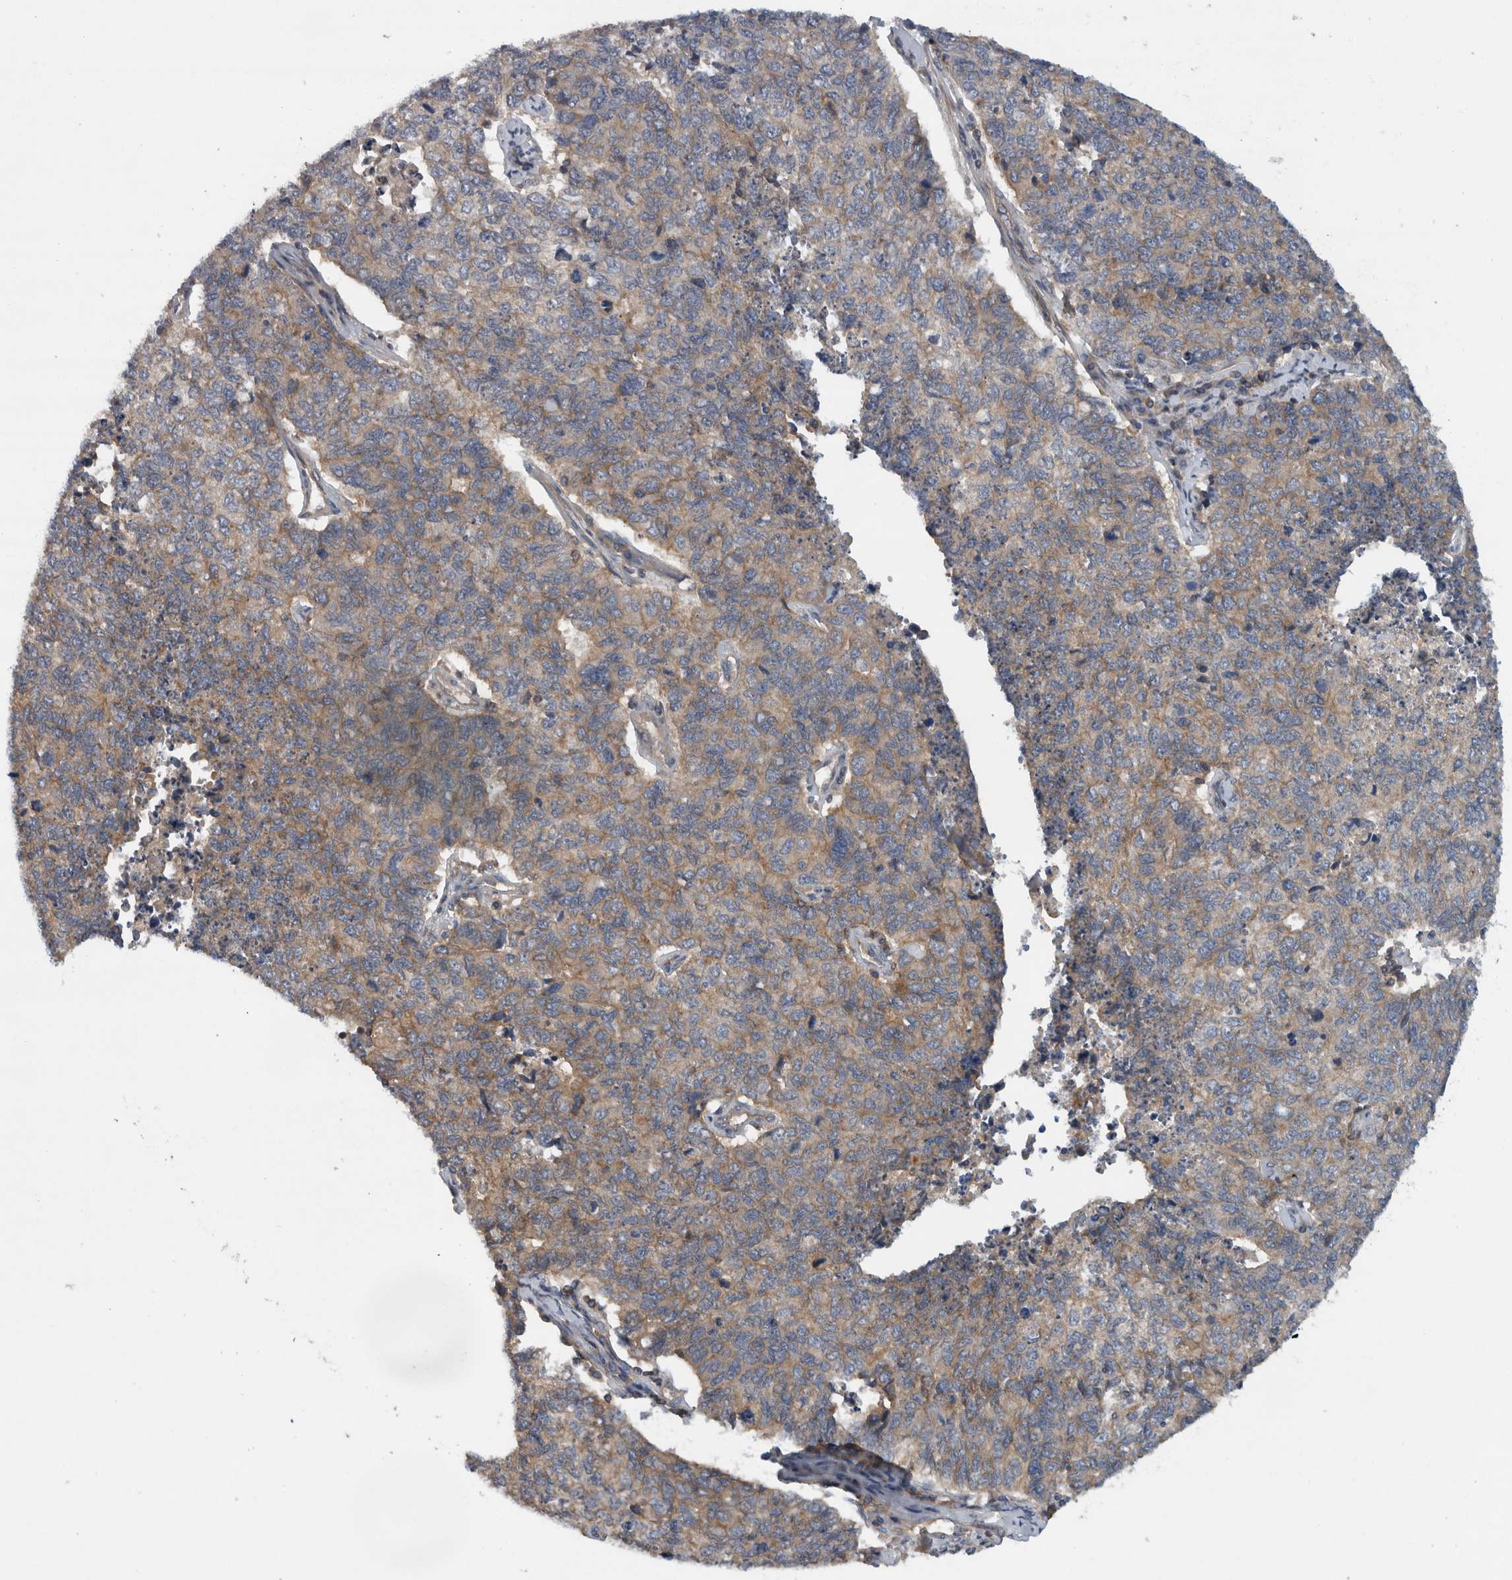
{"staining": {"intensity": "weak", "quantity": "25%-75%", "location": "cytoplasmic/membranous"}, "tissue": "cervical cancer", "cell_type": "Tumor cells", "image_type": "cancer", "snomed": [{"axis": "morphology", "description": "Squamous cell carcinoma, NOS"}, {"axis": "topography", "description": "Cervix"}], "caption": "Immunohistochemistry of human cervical cancer (squamous cell carcinoma) reveals low levels of weak cytoplasmic/membranous positivity in approximately 25%-75% of tumor cells.", "gene": "SCARA5", "patient": {"sex": "female", "age": 63}}